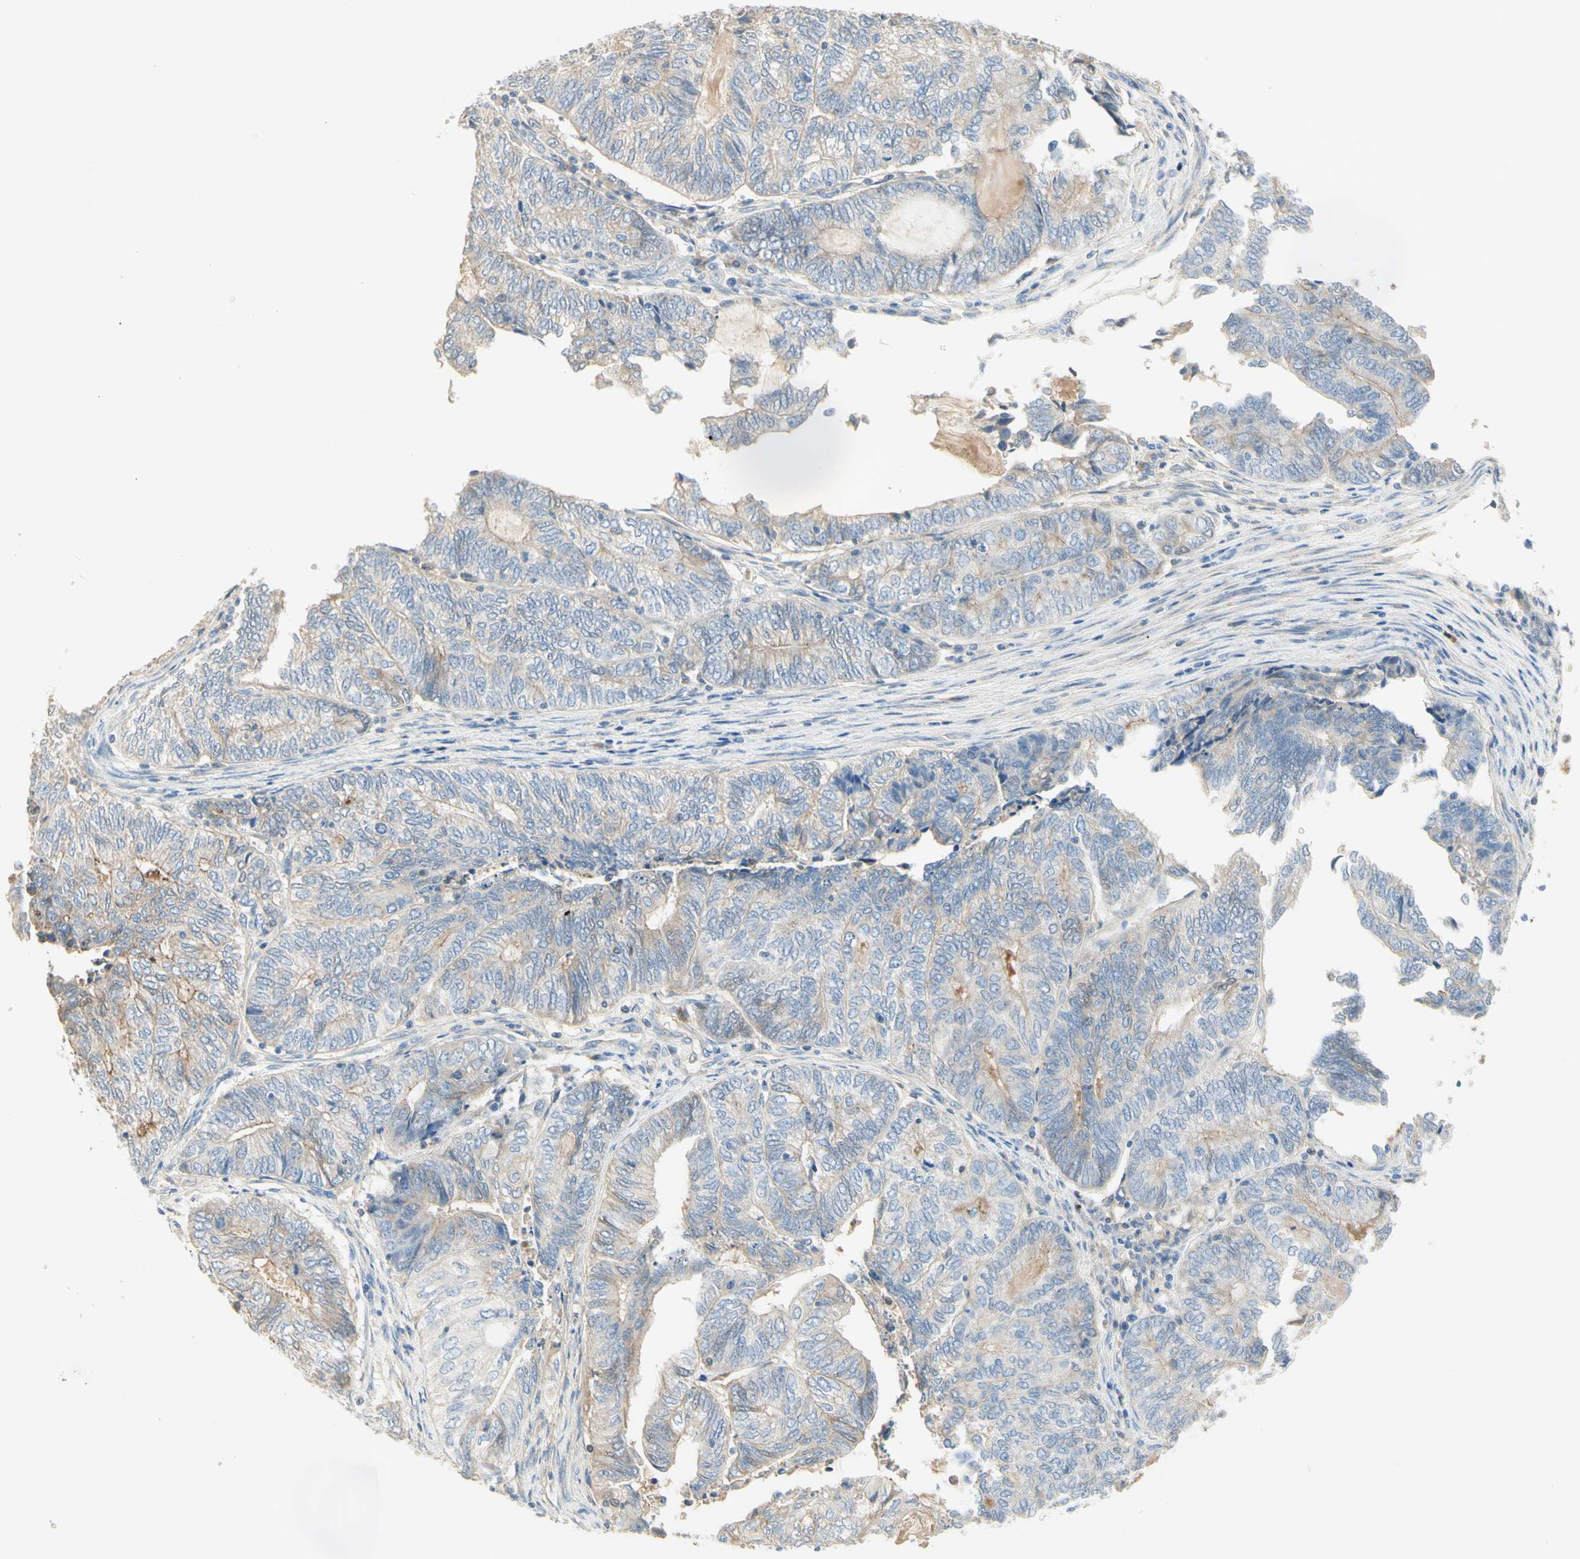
{"staining": {"intensity": "weak", "quantity": "25%-75%", "location": "cytoplasmic/membranous"}, "tissue": "endometrial cancer", "cell_type": "Tumor cells", "image_type": "cancer", "snomed": [{"axis": "morphology", "description": "Adenocarcinoma, NOS"}, {"axis": "topography", "description": "Uterus"}, {"axis": "topography", "description": "Endometrium"}], "caption": "Endometrial adenocarcinoma stained with a brown dye demonstrates weak cytoplasmic/membranous positive expression in approximately 25%-75% of tumor cells.", "gene": "NECTIN4", "patient": {"sex": "female", "age": 70}}